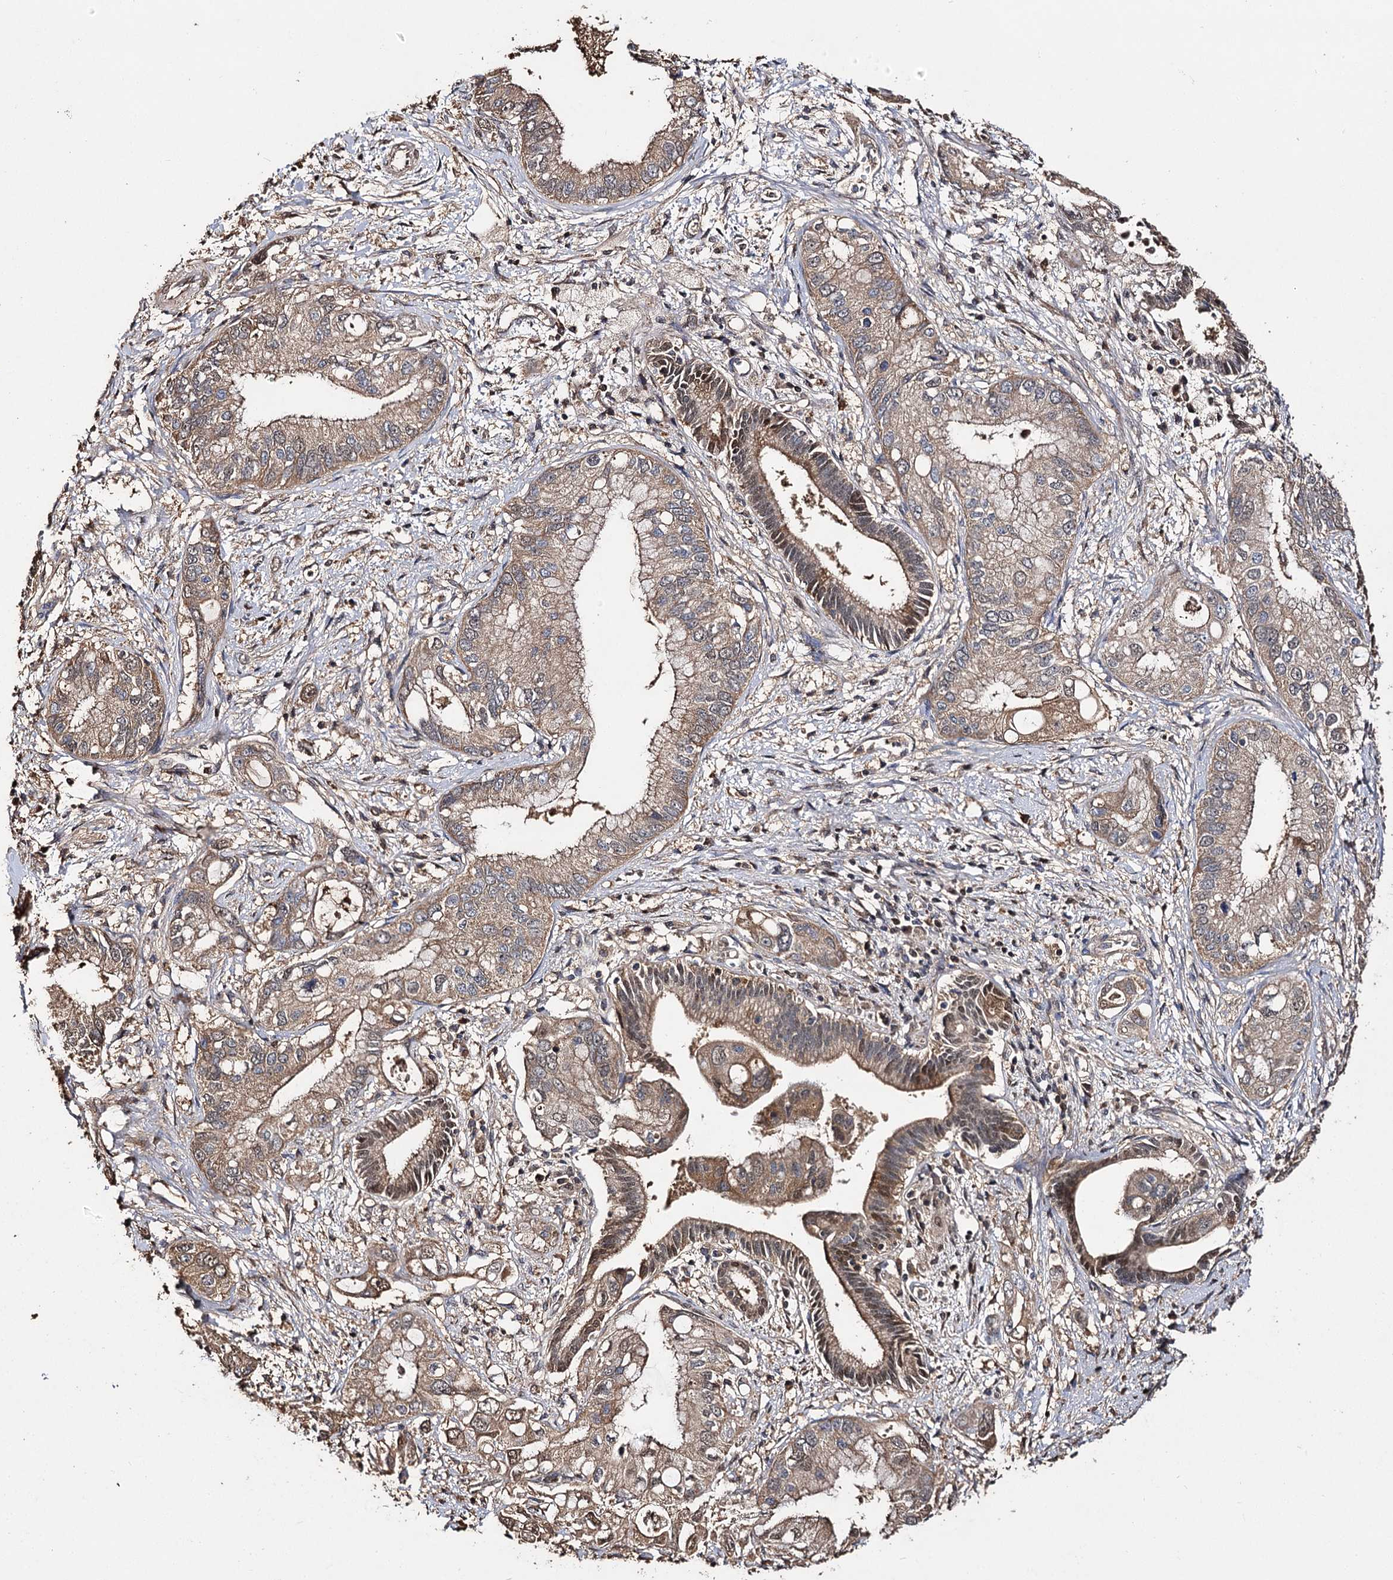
{"staining": {"intensity": "moderate", "quantity": ">75%", "location": "cytoplasmic/membranous"}, "tissue": "pancreatic cancer", "cell_type": "Tumor cells", "image_type": "cancer", "snomed": [{"axis": "morphology", "description": "Inflammation, NOS"}, {"axis": "morphology", "description": "Adenocarcinoma, NOS"}, {"axis": "topography", "description": "Pancreas"}], "caption": "Human pancreatic adenocarcinoma stained with a protein marker demonstrates moderate staining in tumor cells.", "gene": "ARL13A", "patient": {"sex": "female", "age": 56}}